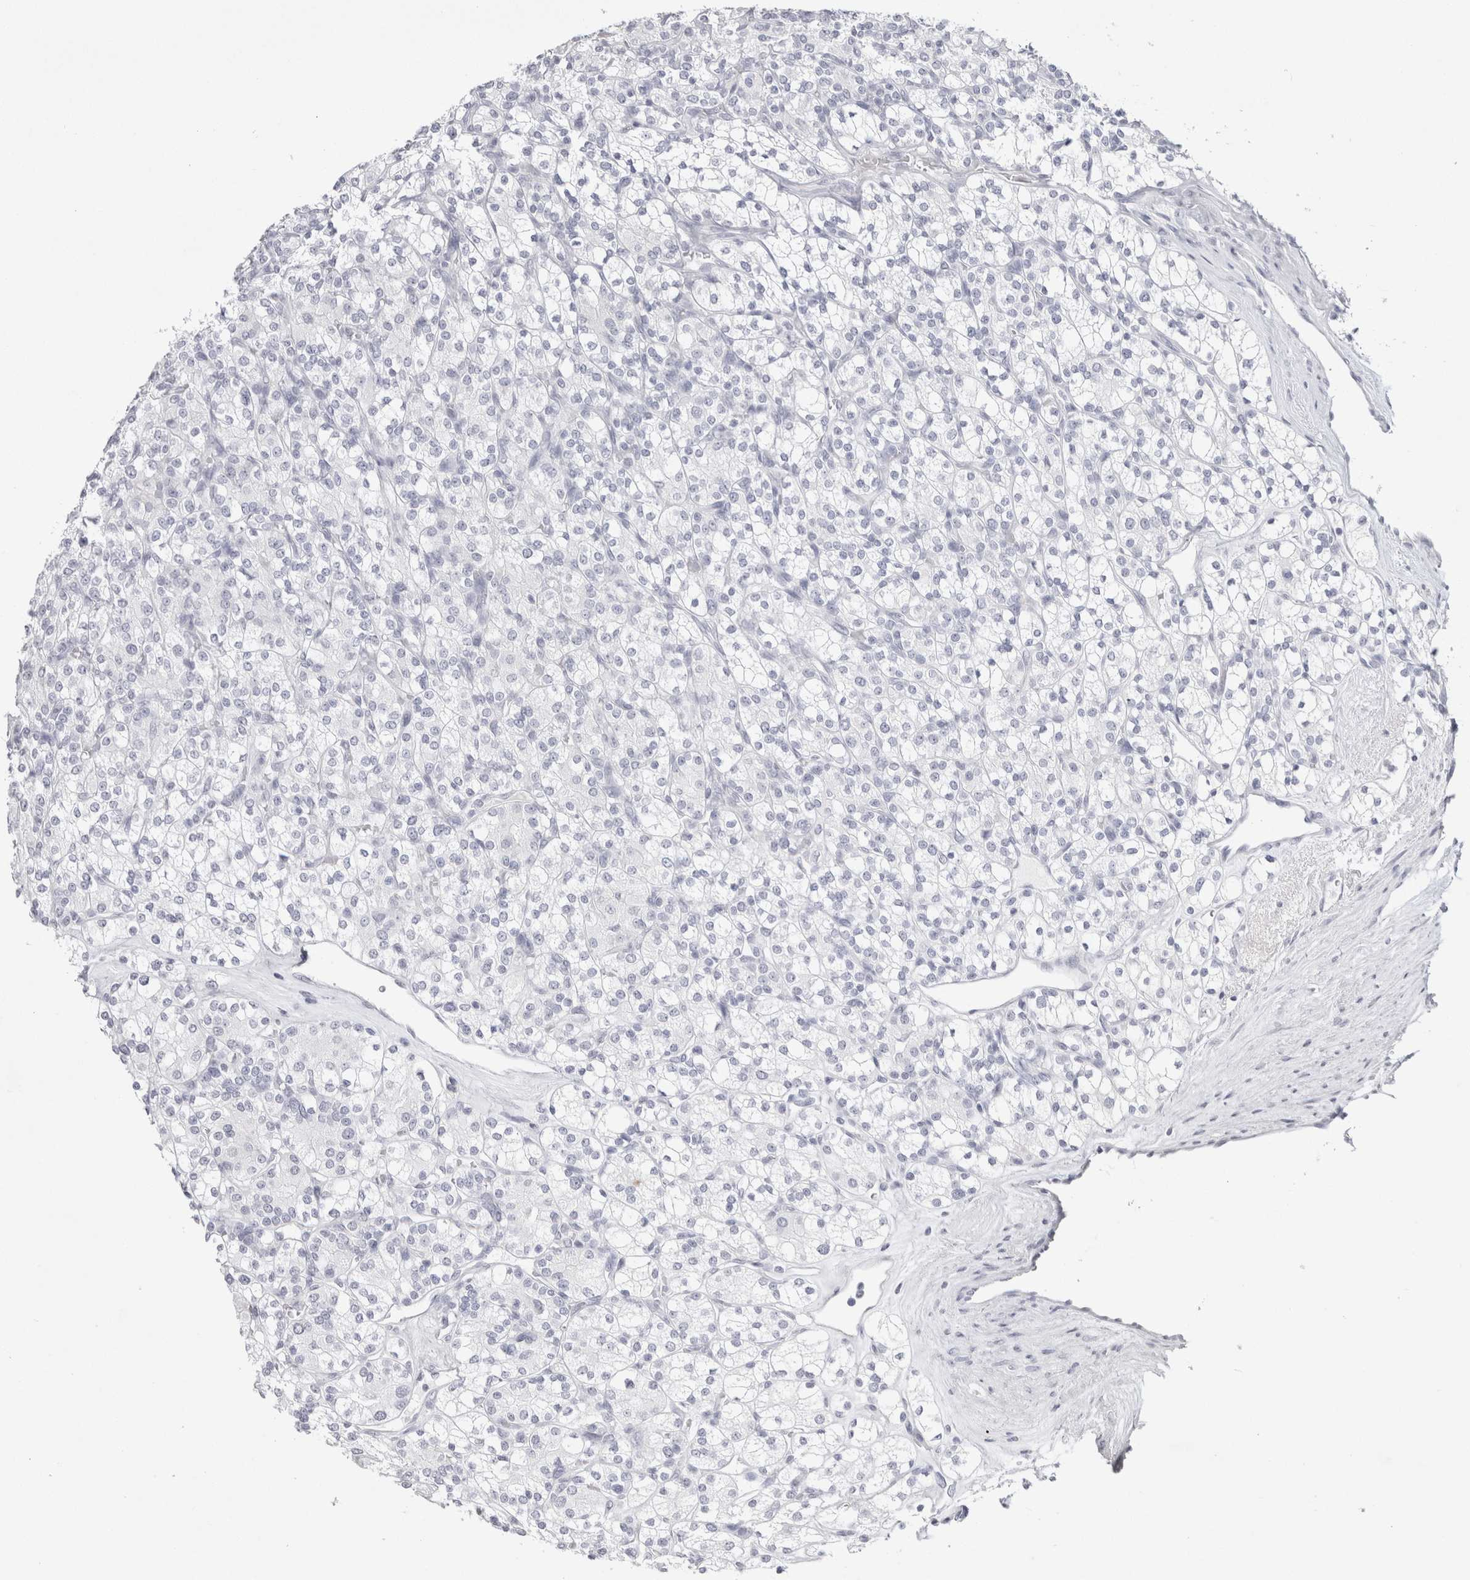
{"staining": {"intensity": "negative", "quantity": "none", "location": "none"}, "tissue": "renal cancer", "cell_type": "Tumor cells", "image_type": "cancer", "snomed": [{"axis": "morphology", "description": "Adenocarcinoma, NOS"}, {"axis": "topography", "description": "Kidney"}], "caption": "DAB (3,3'-diaminobenzidine) immunohistochemical staining of human adenocarcinoma (renal) exhibits no significant staining in tumor cells.", "gene": "GARIN1A", "patient": {"sex": "male", "age": 77}}